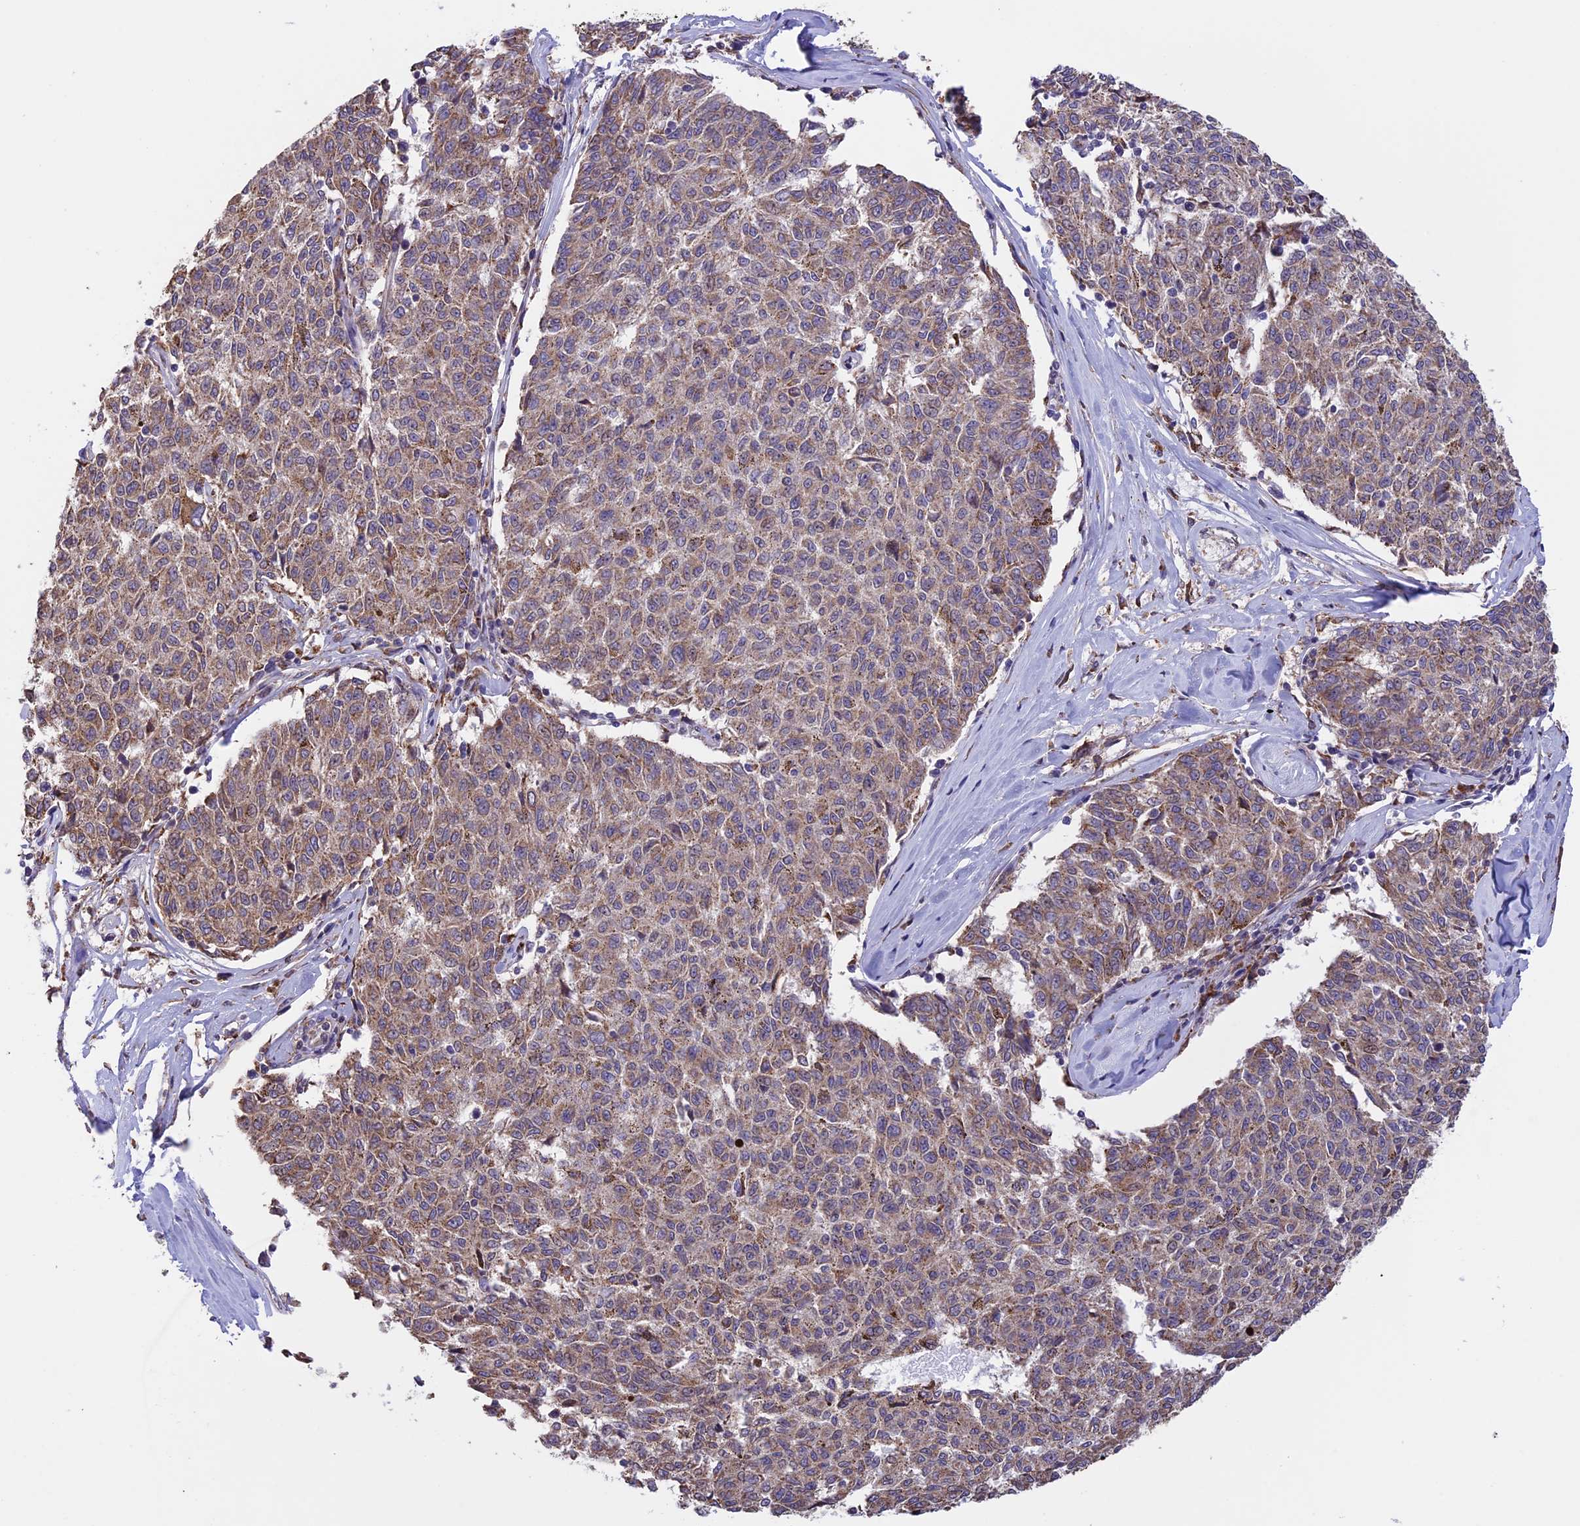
{"staining": {"intensity": "weak", "quantity": ">75%", "location": "cytoplasmic/membranous"}, "tissue": "melanoma", "cell_type": "Tumor cells", "image_type": "cancer", "snomed": [{"axis": "morphology", "description": "Malignant melanoma, NOS"}, {"axis": "topography", "description": "Skin"}], "caption": "High-magnification brightfield microscopy of melanoma stained with DAB (brown) and counterstained with hematoxylin (blue). tumor cells exhibit weak cytoplasmic/membranous positivity is present in about>75% of cells.", "gene": "DMRTA2", "patient": {"sex": "female", "age": 72}}